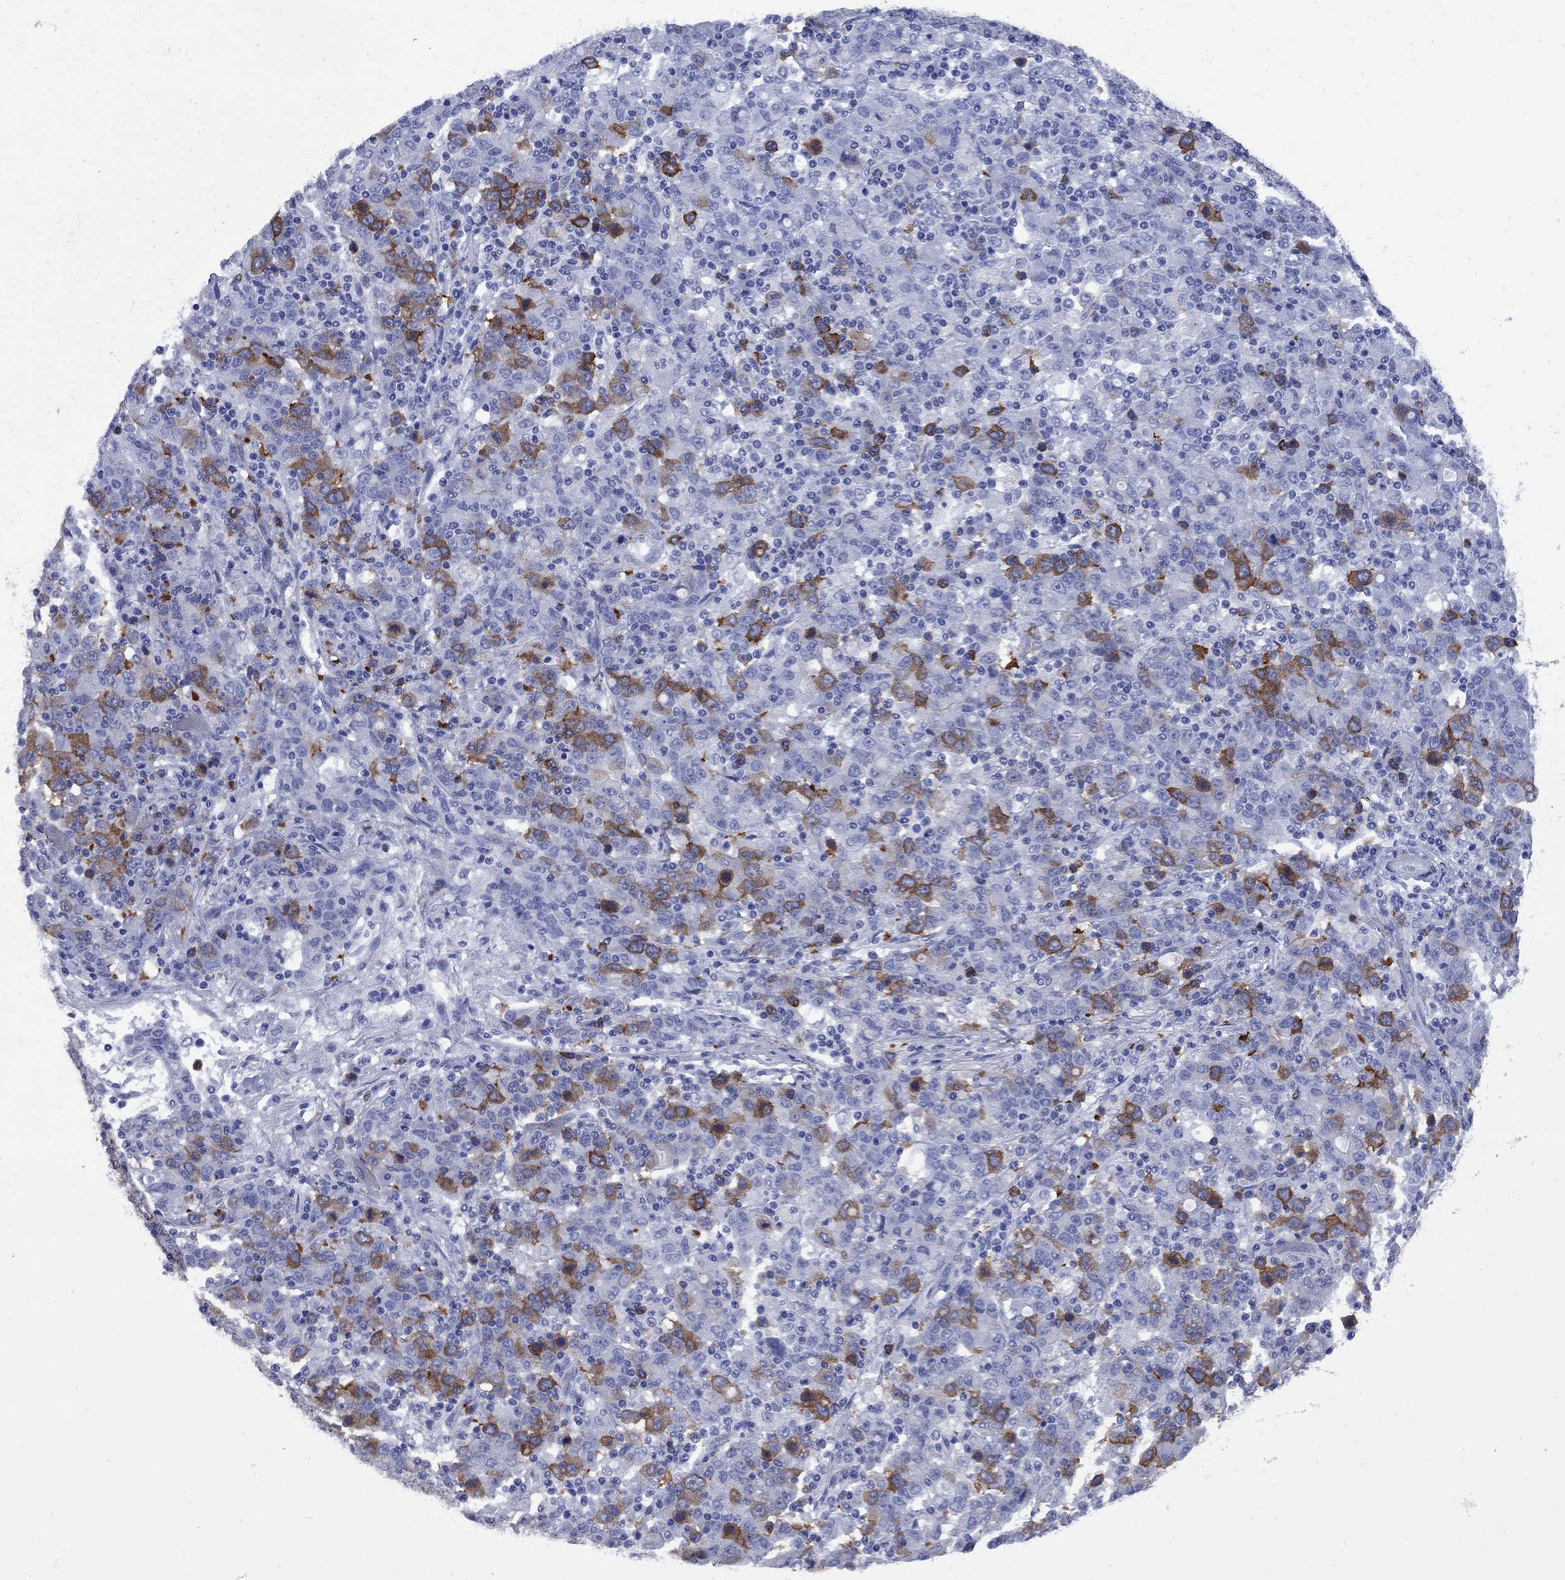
{"staining": {"intensity": "strong", "quantity": "25%-75%", "location": "cytoplasmic/membranous"}, "tissue": "stomach cancer", "cell_type": "Tumor cells", "image_type": "cancer", "snomed": [{"axis": "morphology", "description": "Adenocarcinoma, NOS"}, {"axis": "topography", "description": "Stomach, upper"}], "caption": "Stomach adenocarcinoma was stained to show a protein in brown. There is high levels of strong cytoplasmic/membranous staining in approximately 25%-75% of tumor cells. (brown staining indicates protein expression, while blue staining denotes nuclei).", "gene": "TACC3", "patient": {"sex": "male", "age": 69}}